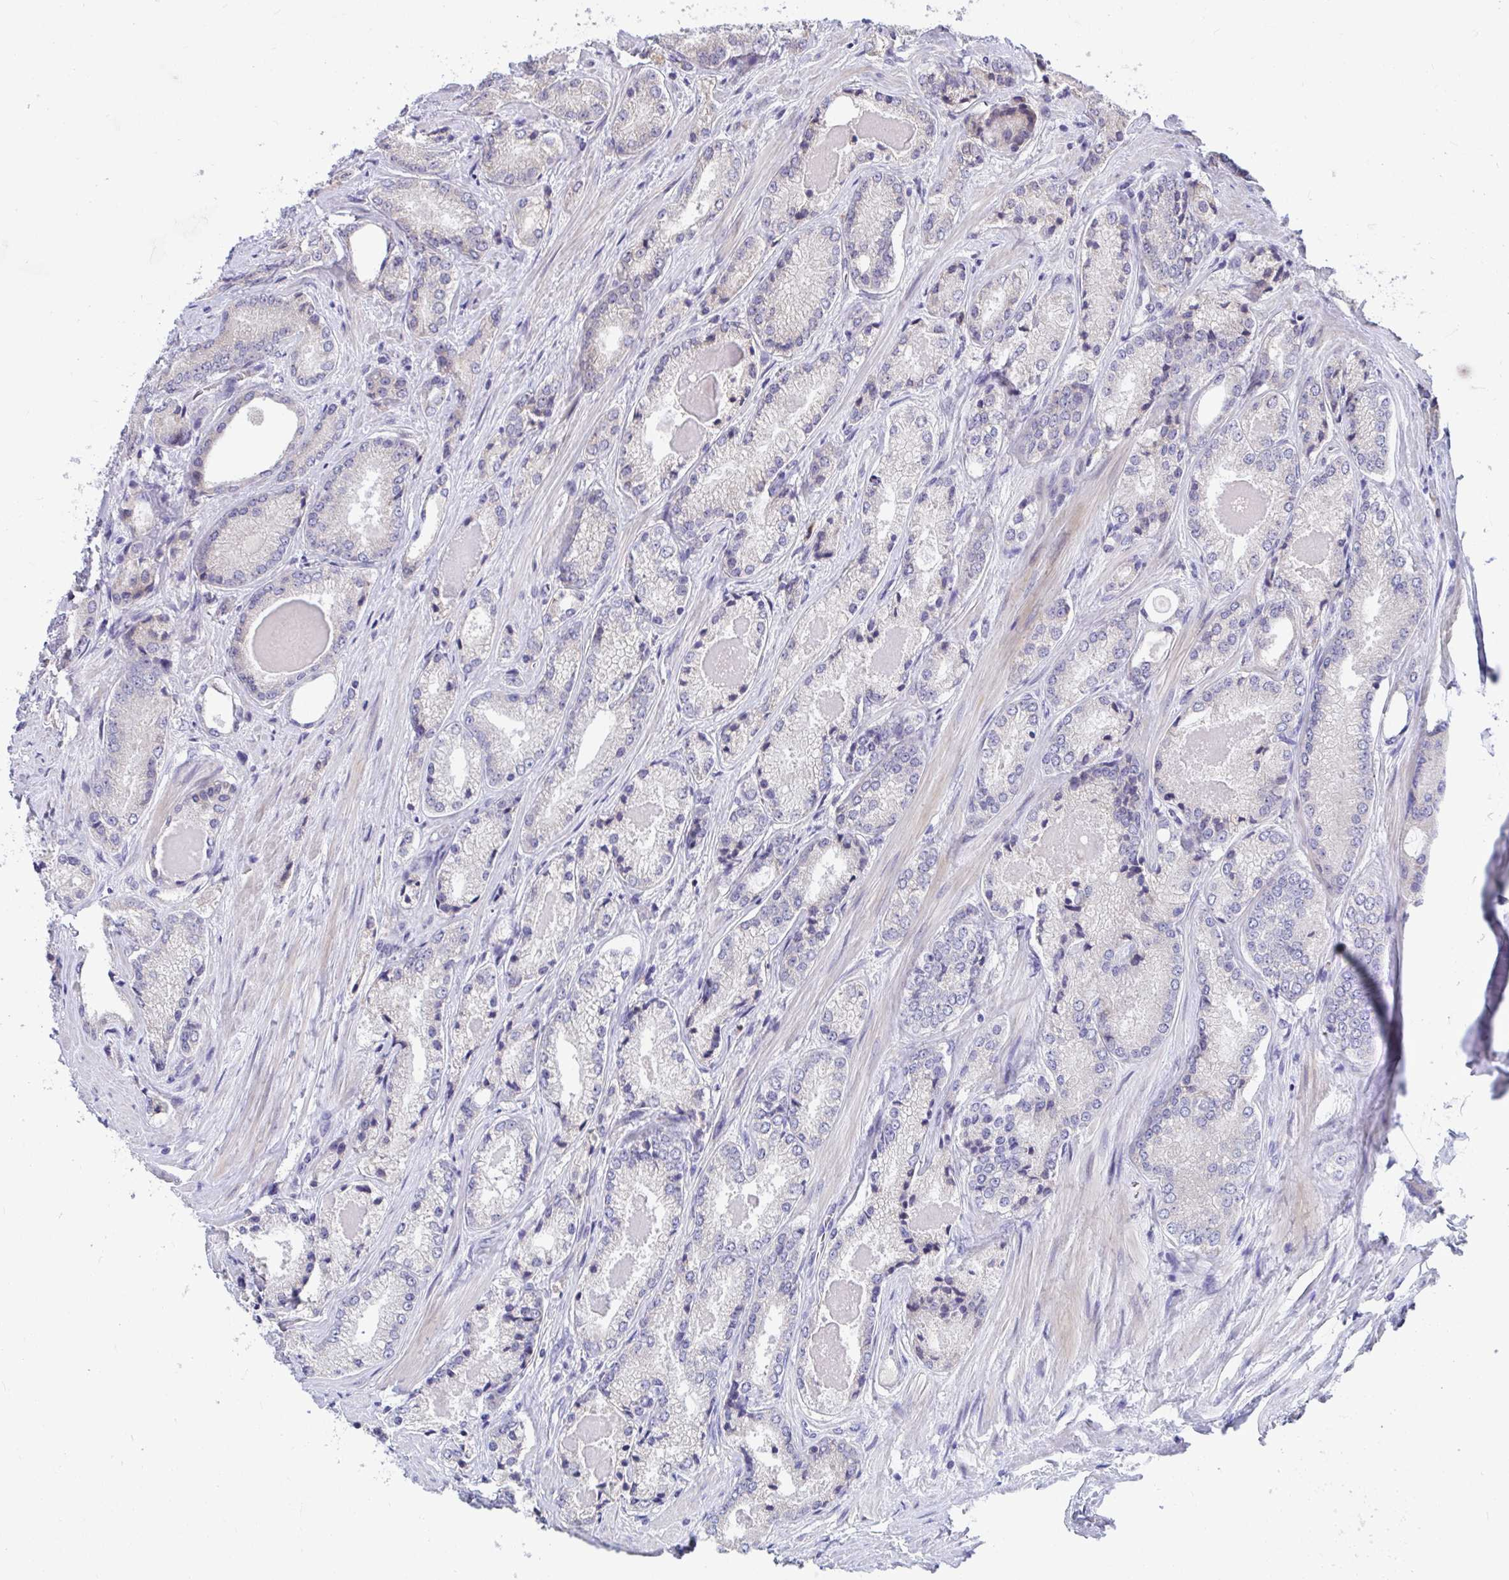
{"staining": {"intensity": "negative", "quantity": "none", "location": "none"}, "tissue": "prostate cancer", "cell_type": "Tumor cells", "image_type": "cancer", "snomed": [{"axis": "morphology", "description": "Adenocarcinoma, NOS"}, {"axis": "morphology", "description": "Adenocarcinoma, Low grade"}, {"axis": "topography", "description": "Prostate"}], "caption": "Human prostate low-grade adenocarcinoma stained for a protein using immunohistochemistry exhibits no expression in tumor cells.", "gene": "SUSD4", "patient": {"sex": "male", "age": 68}}